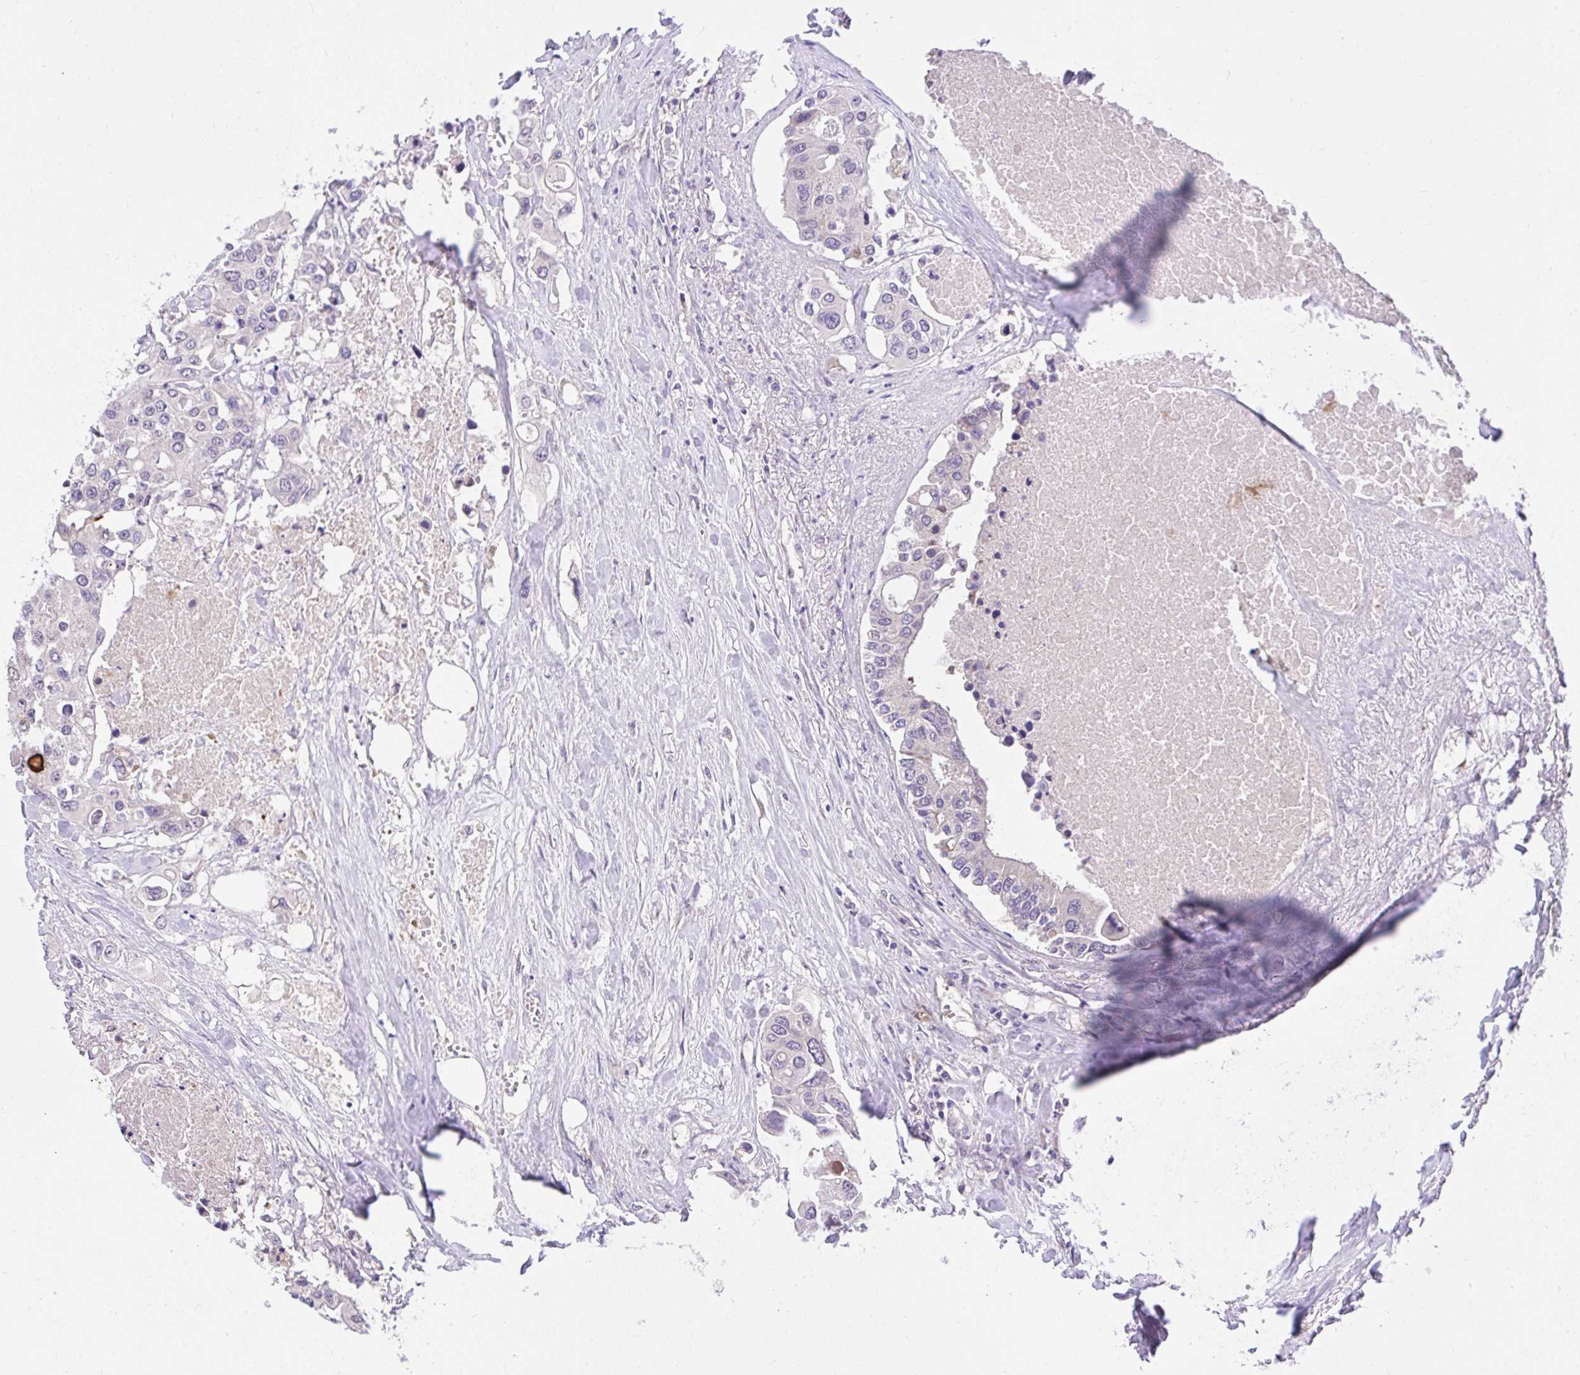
{"staining": {"intensity": "negative", "quantity": "none", "location": "none"}, "tissue": "colorectal cancer", "cell_type": "Tumor cells", "image_type": "cancer", "snomed": [{"axis": "morphology", "description": "Adenocarcinoma, NOS"}, {"axis": "topography", "description": "Colon"}], "caption": "Immunohistochemistry photomicrograph of human colorectal cancer stained for a protein (brown), which demonstrates no positivity in tumor cells.", "gene": "CHIA", "patient": {"sex": "male", "age": 77}}